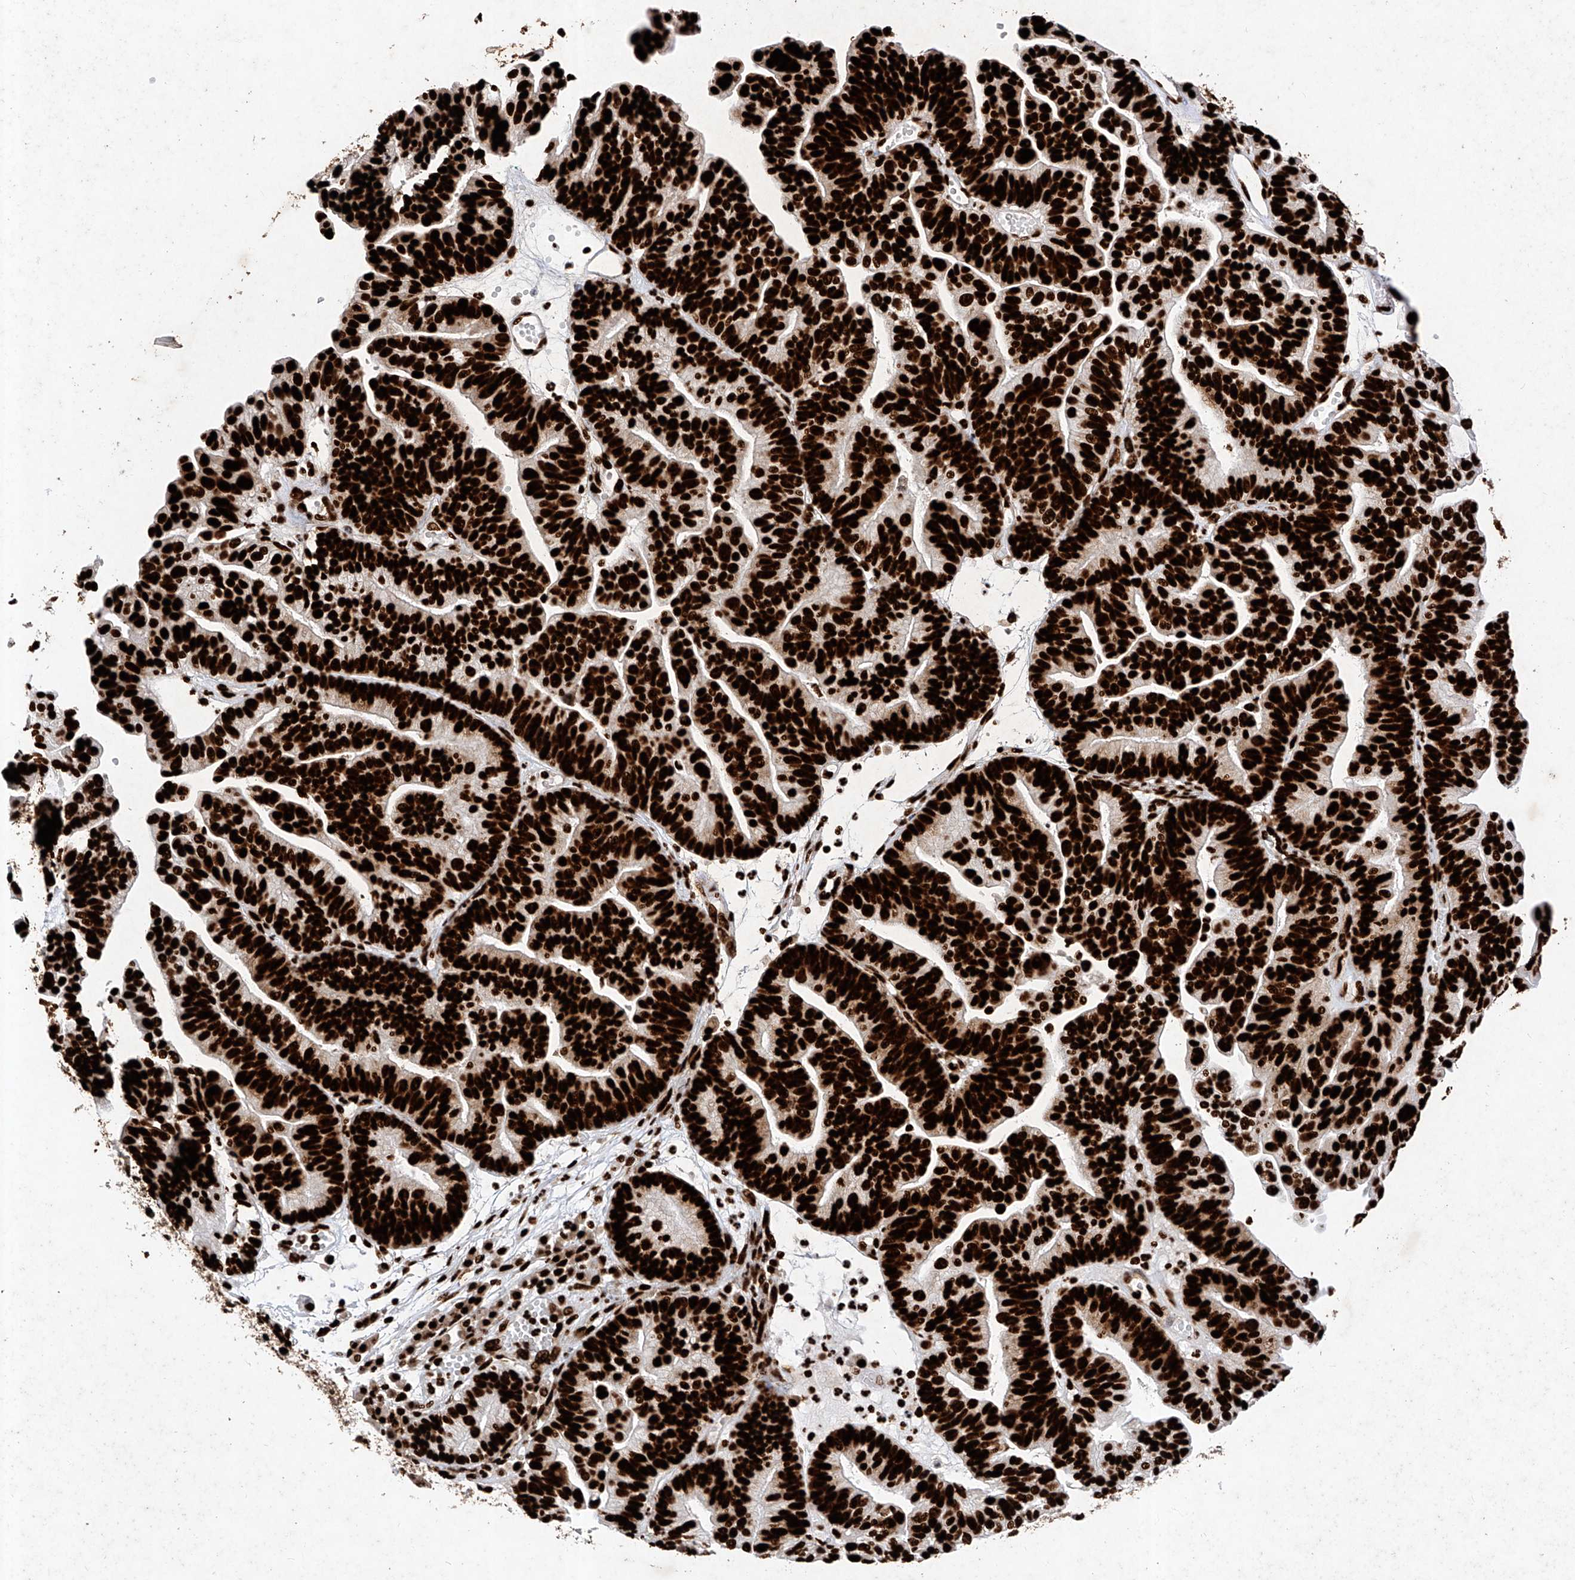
{"staining": {"intensity": "strong", "quantity": ">75%", "location": "nuclear"}, "tissue": "ovarian cancer", "cell_type": "Tumor cells", "image_type": "cancer", "snomed": [{"axis": "morphology", "description": "Cystadenocarcinoma, serous, NOS"}, {"axis": "topography", "description": "Ovary"}], "caption": "High-power microscopy captured an IHC image of ovarian cancer (serous cystadenocarcinoma), revealing strong nuclear positivity in about >75% of tumor cells.", "gene": "SRSF6", "patient": {"sex": "female", "age": 56}}